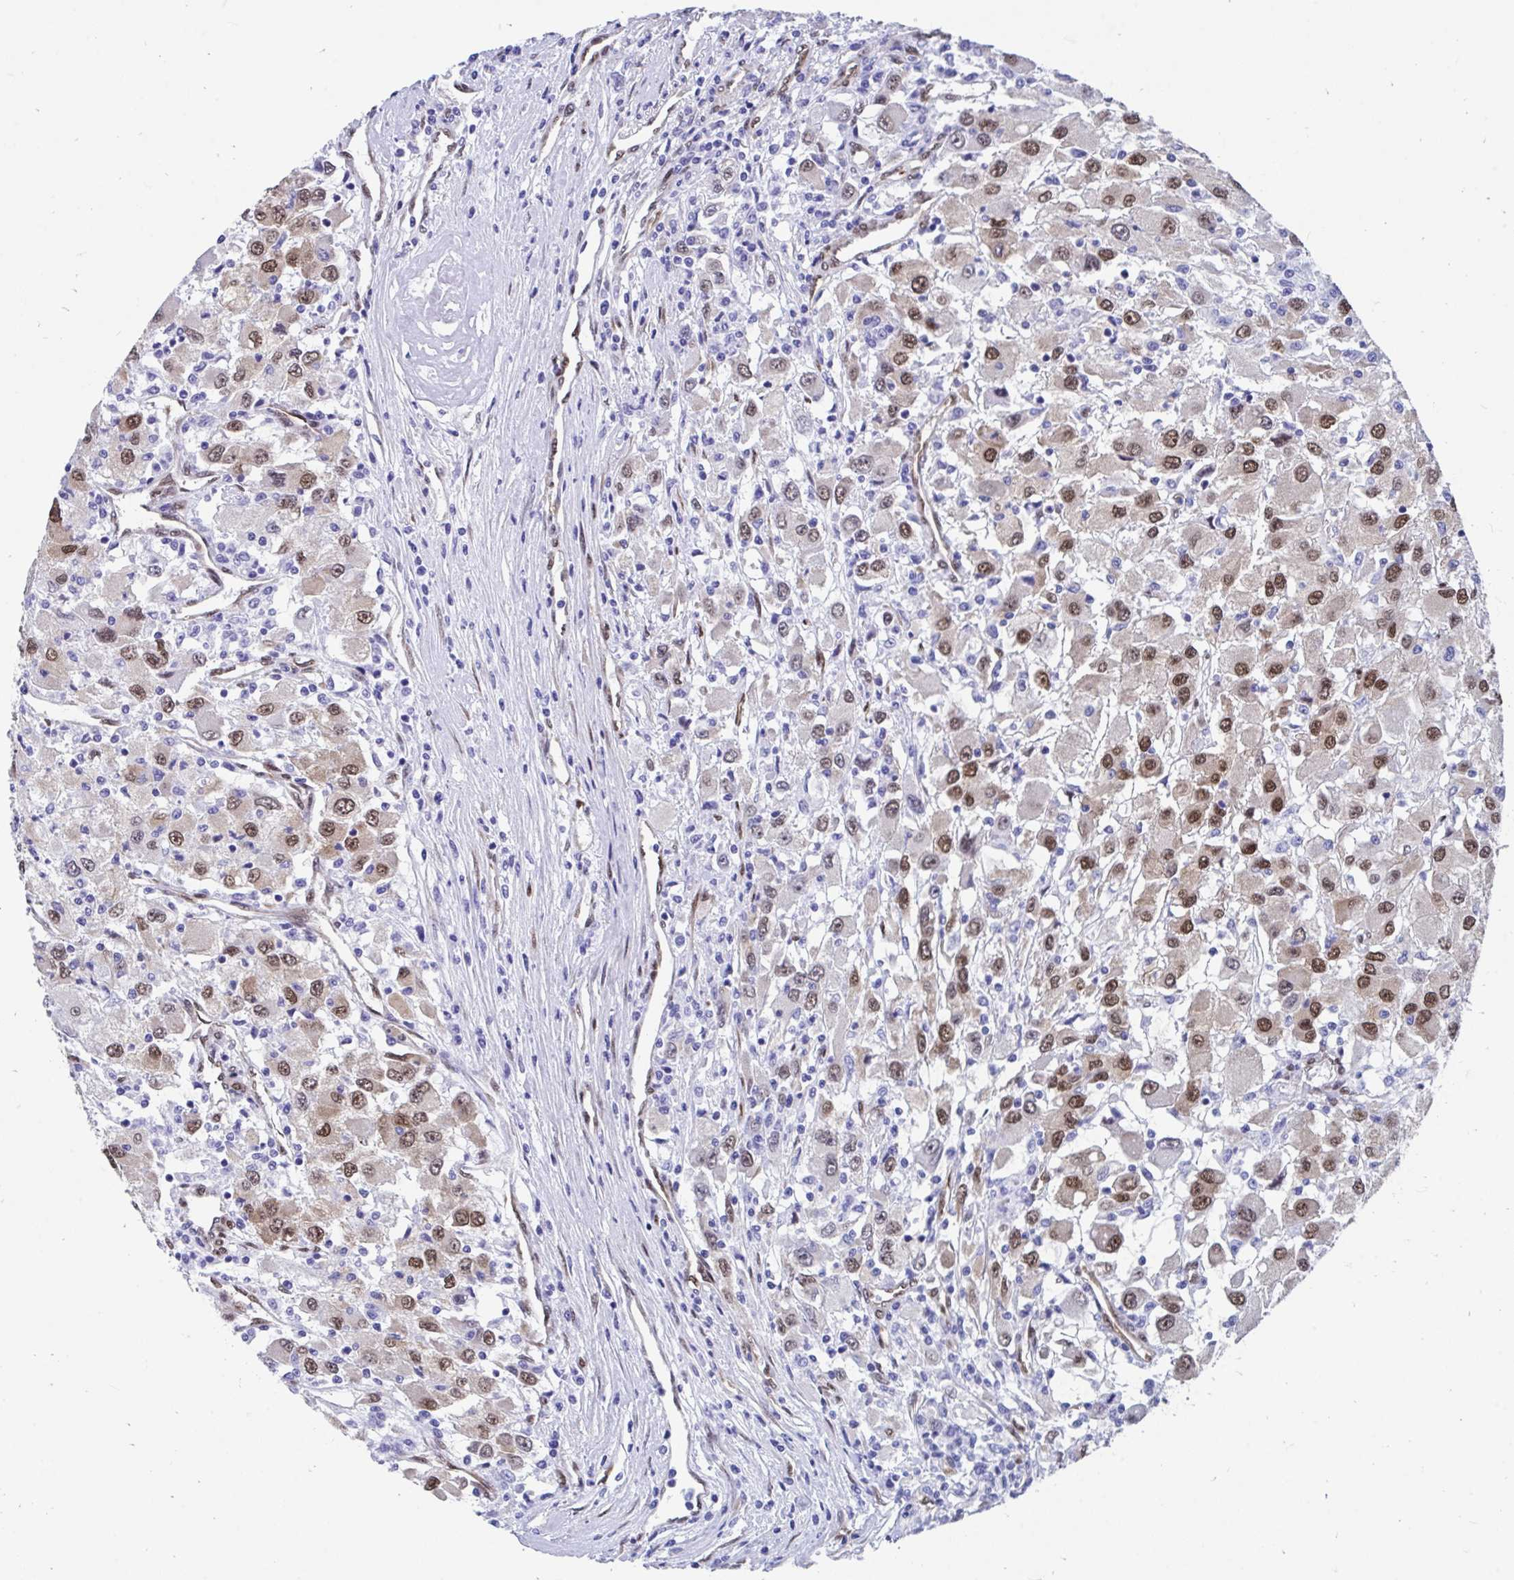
{"staining": {"intensity": "moderate", "quantity": ">75%", "location": "nuclear"}, "tissue": "renal cancer", "cell_type": "Tumor cells", "image_type": "cancer", "snomed": [{"axis": "morphology", "description": "Adenocarcinoma, NOS"}, {"axis": "topography", "description": "Kidney"}], "caption": "Renal cancer tissue displays moderate nuclear expression in about >75% of tumor cells, visualized by immunohistochemistry. The staining is performed using DAB (3,3'-diaminobenzidine) brown chromogen to label protein expression. The nuclei are counter-stained blue using hematoxylin.", "gene": "RBPMS", "patient": {"sex": "female", "age": 67}}